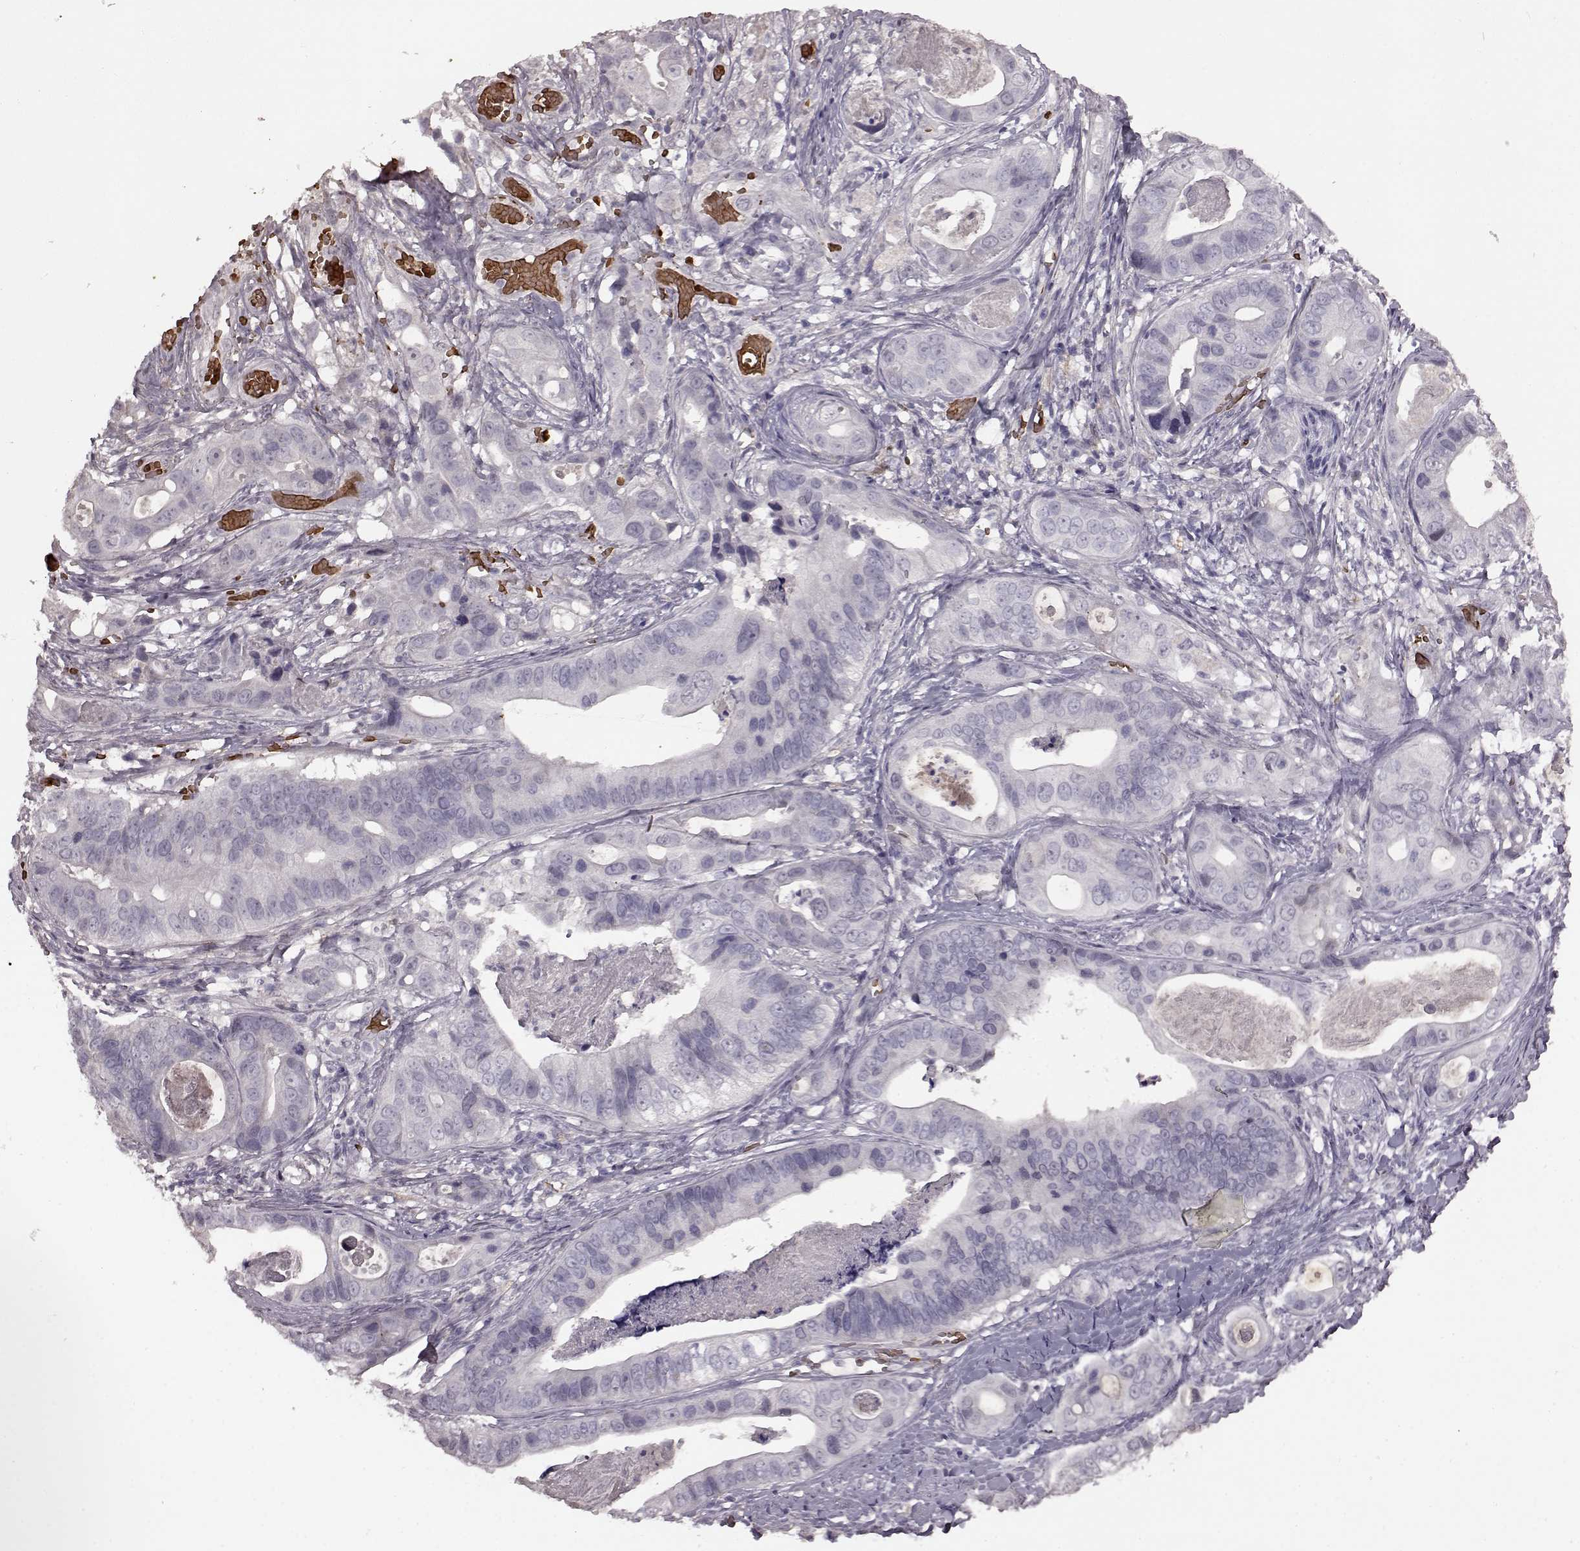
{"staining": {"intensity": "negative", "quantity": "none", "location": "none"}, "tissue": "stomach cancer", "cell_type": "Tumor cells", "image_type": "cancer", "snomed": [{"axis": "morphology", "description": "Adenocarcinoma, NOS"}, {"axis": "topography", "description": "Stomach"}], "caption": "Immunohistochemical staining of adenocarcinoma (stomach) displays no significant positivity in tumor cells.", "gene": "PROP1", "patient": {"sex": "male", "age": 84}}